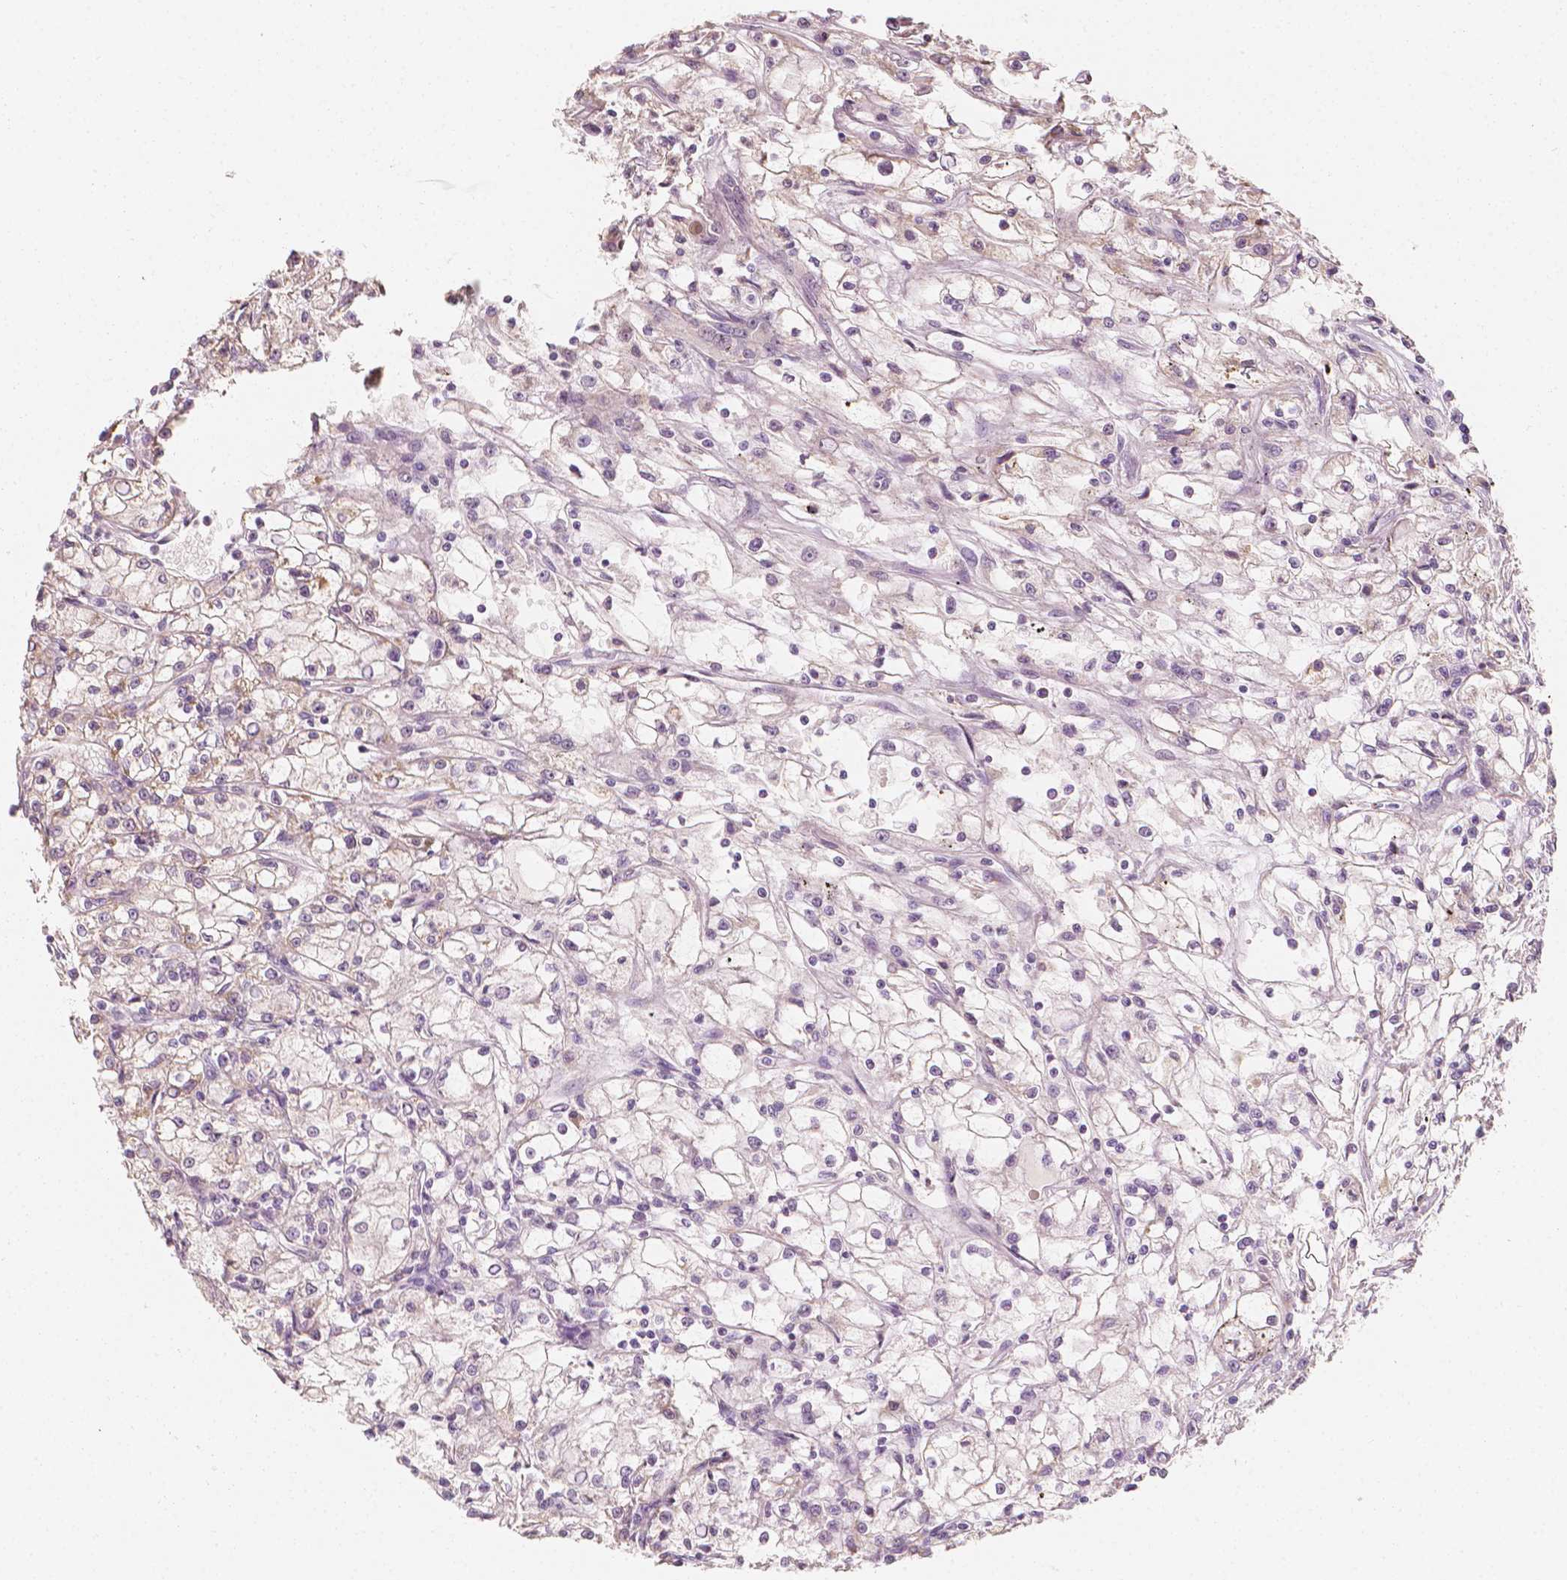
{"staining": {"intensity": "weak", "quantity": "<25%", "location": "cytoplasmic/membranous"}, "tissue": "renal cancer", "cell_type": "Tumor cells", "image_type": "cancer", "snomed": [{"axis": "morphology", "description": "Adenocarcinoma, NOS"}, {"axis": "topography", "description": "Kidney"}], "caption": "Immunohistochemistry (IHC) image of neoplastic tissue: renal cancer (adenocarcinoma) stained with DAB shows no significant protein staining in tumor cells.", "gene": "SHPK", "patient": {"sex": "female", "age": 59}}